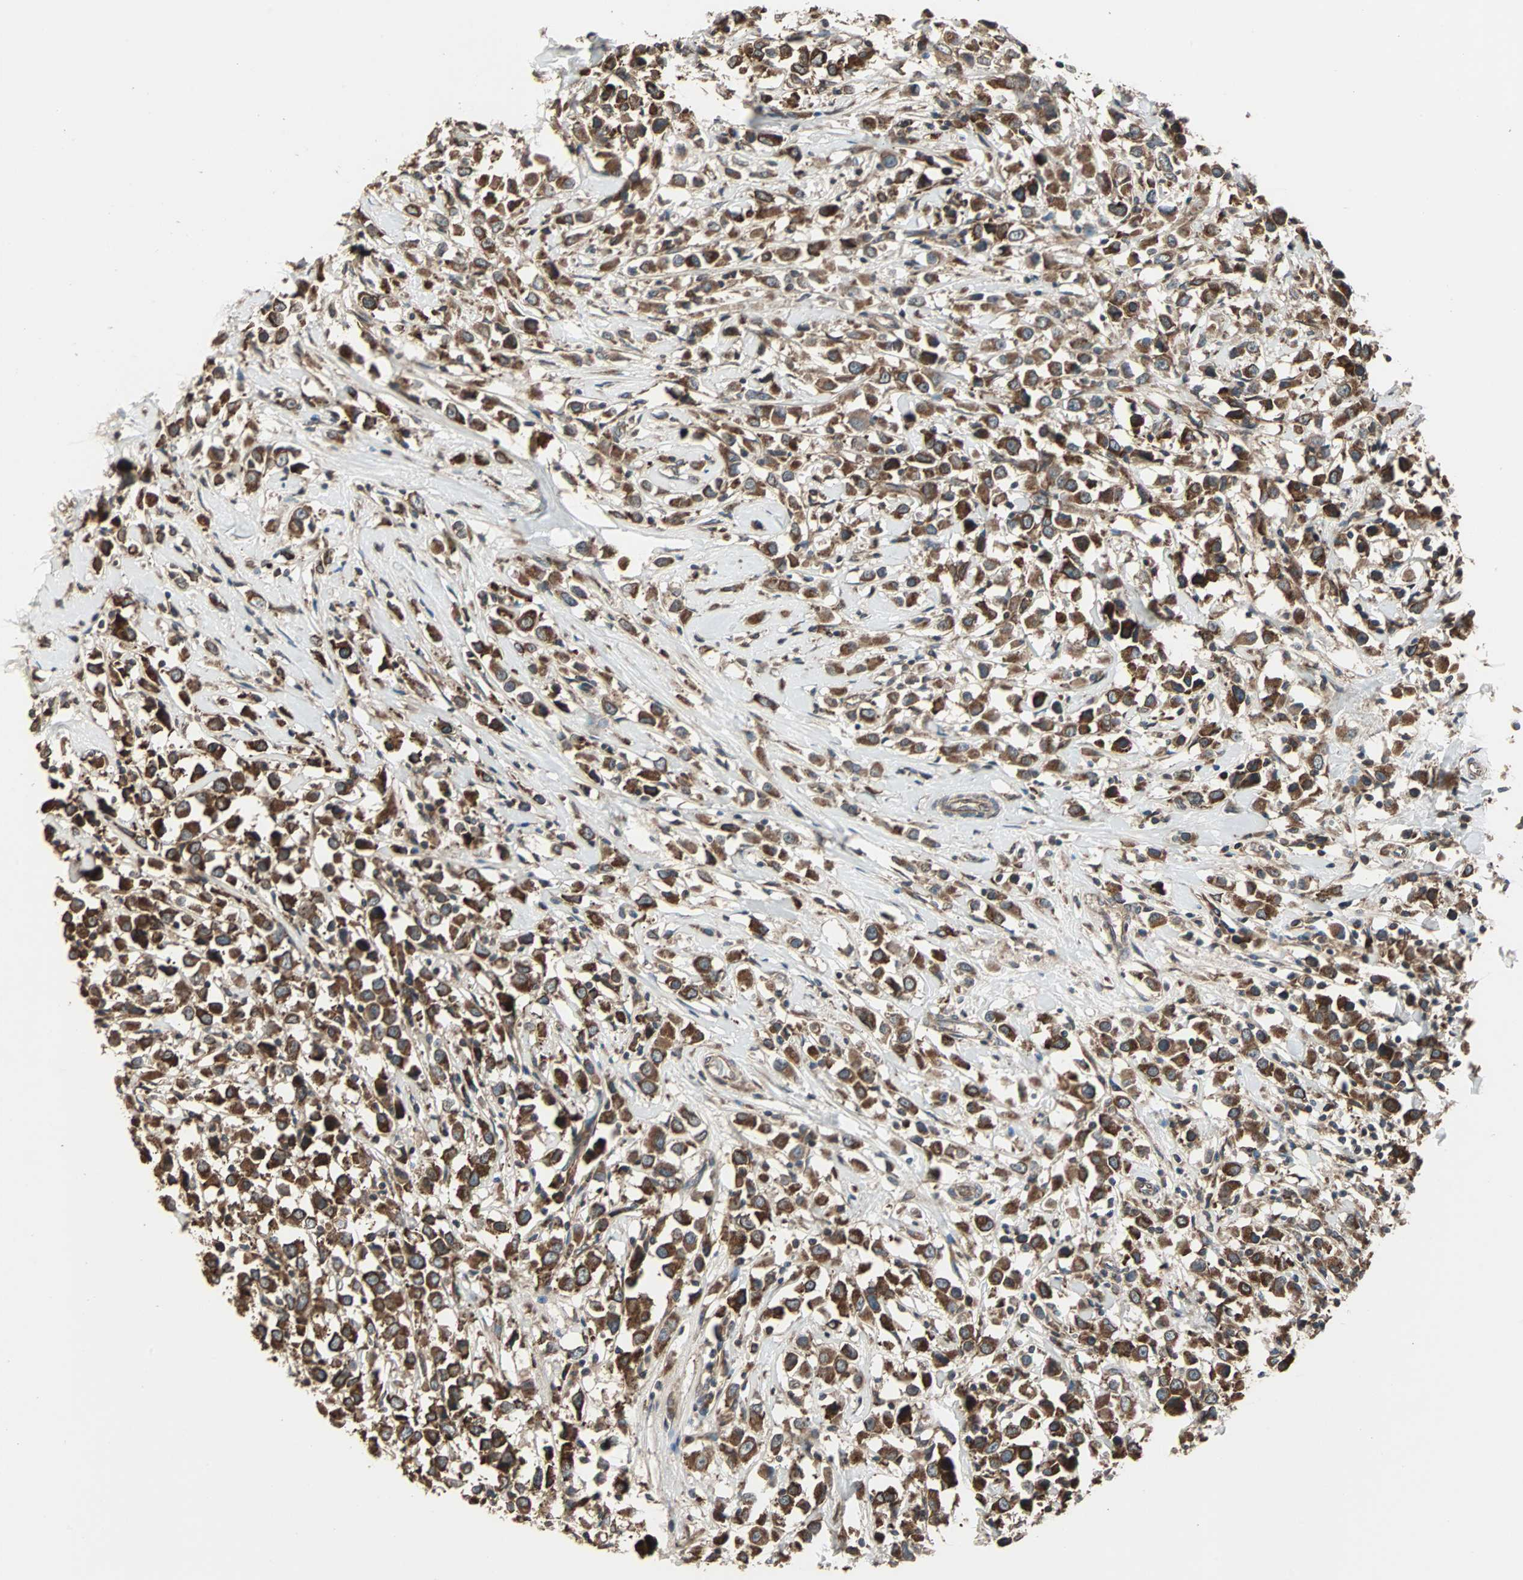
{"staining": {"intensity": "strong", "quantity": ">75%", "location": "cytoplasmic/membranous"}, "tissue": "breast cancer", "cell_type": "Tumor cells", "image_type": "cancer", "snomed": [{"axis": "morphology", "description": "Duct carcinoma"}, {"axis": "topography", "description": "Breast"}], "caption": "Human breast infiltrating ductal carcinoma stained for a protein (brown) displays strong cytoplasmic/membranous positive expression in approximately >75% of tumor cells.", "gene": "RAB7A", "patient": {"sex": "female", "age": 61}}